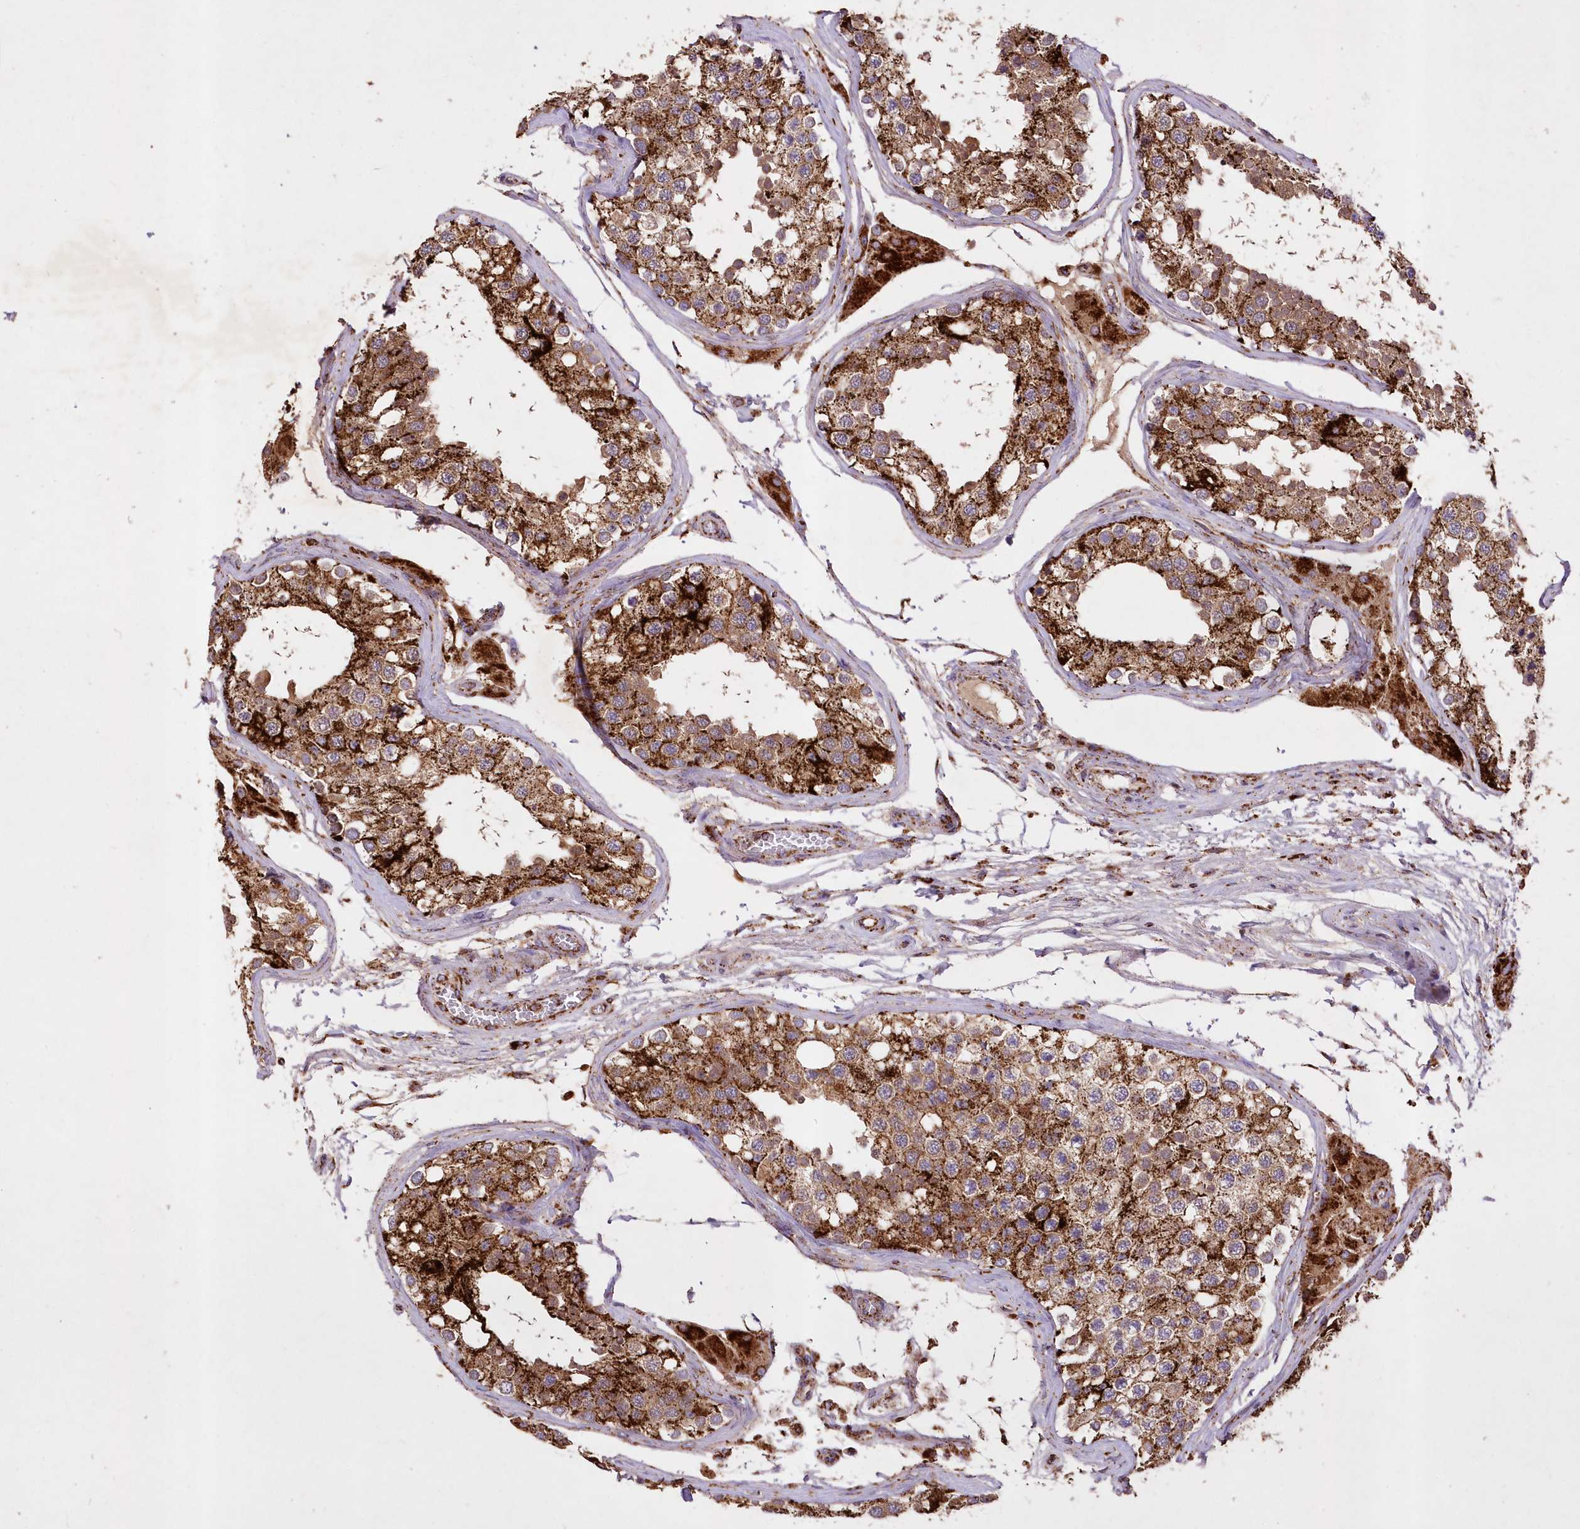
{"staining": {"intensity": "strong", "quantity": ">75%", "location": "cytoplasmic/membranous"}, "tissue": "testis", "cell_type": "Cells in seminiferous ducts", "image_type": "normal", "snomed": [{"axis": "morphology", "description": "Normal tissue, NOS"}, {"axis": "topography", "description": "Testis"}], "caption": "The image demonstrates immunohistochemical staining of unremarkable testis. There is strong cytoplasmic/membranous positivity is identified in about >75% of cells in seminiferous ducts. (Brightfield microscopy of DAB IHC at high magnification).", "gene": "ASNSD1", "patient": {"sex": "male", "age": 68}}